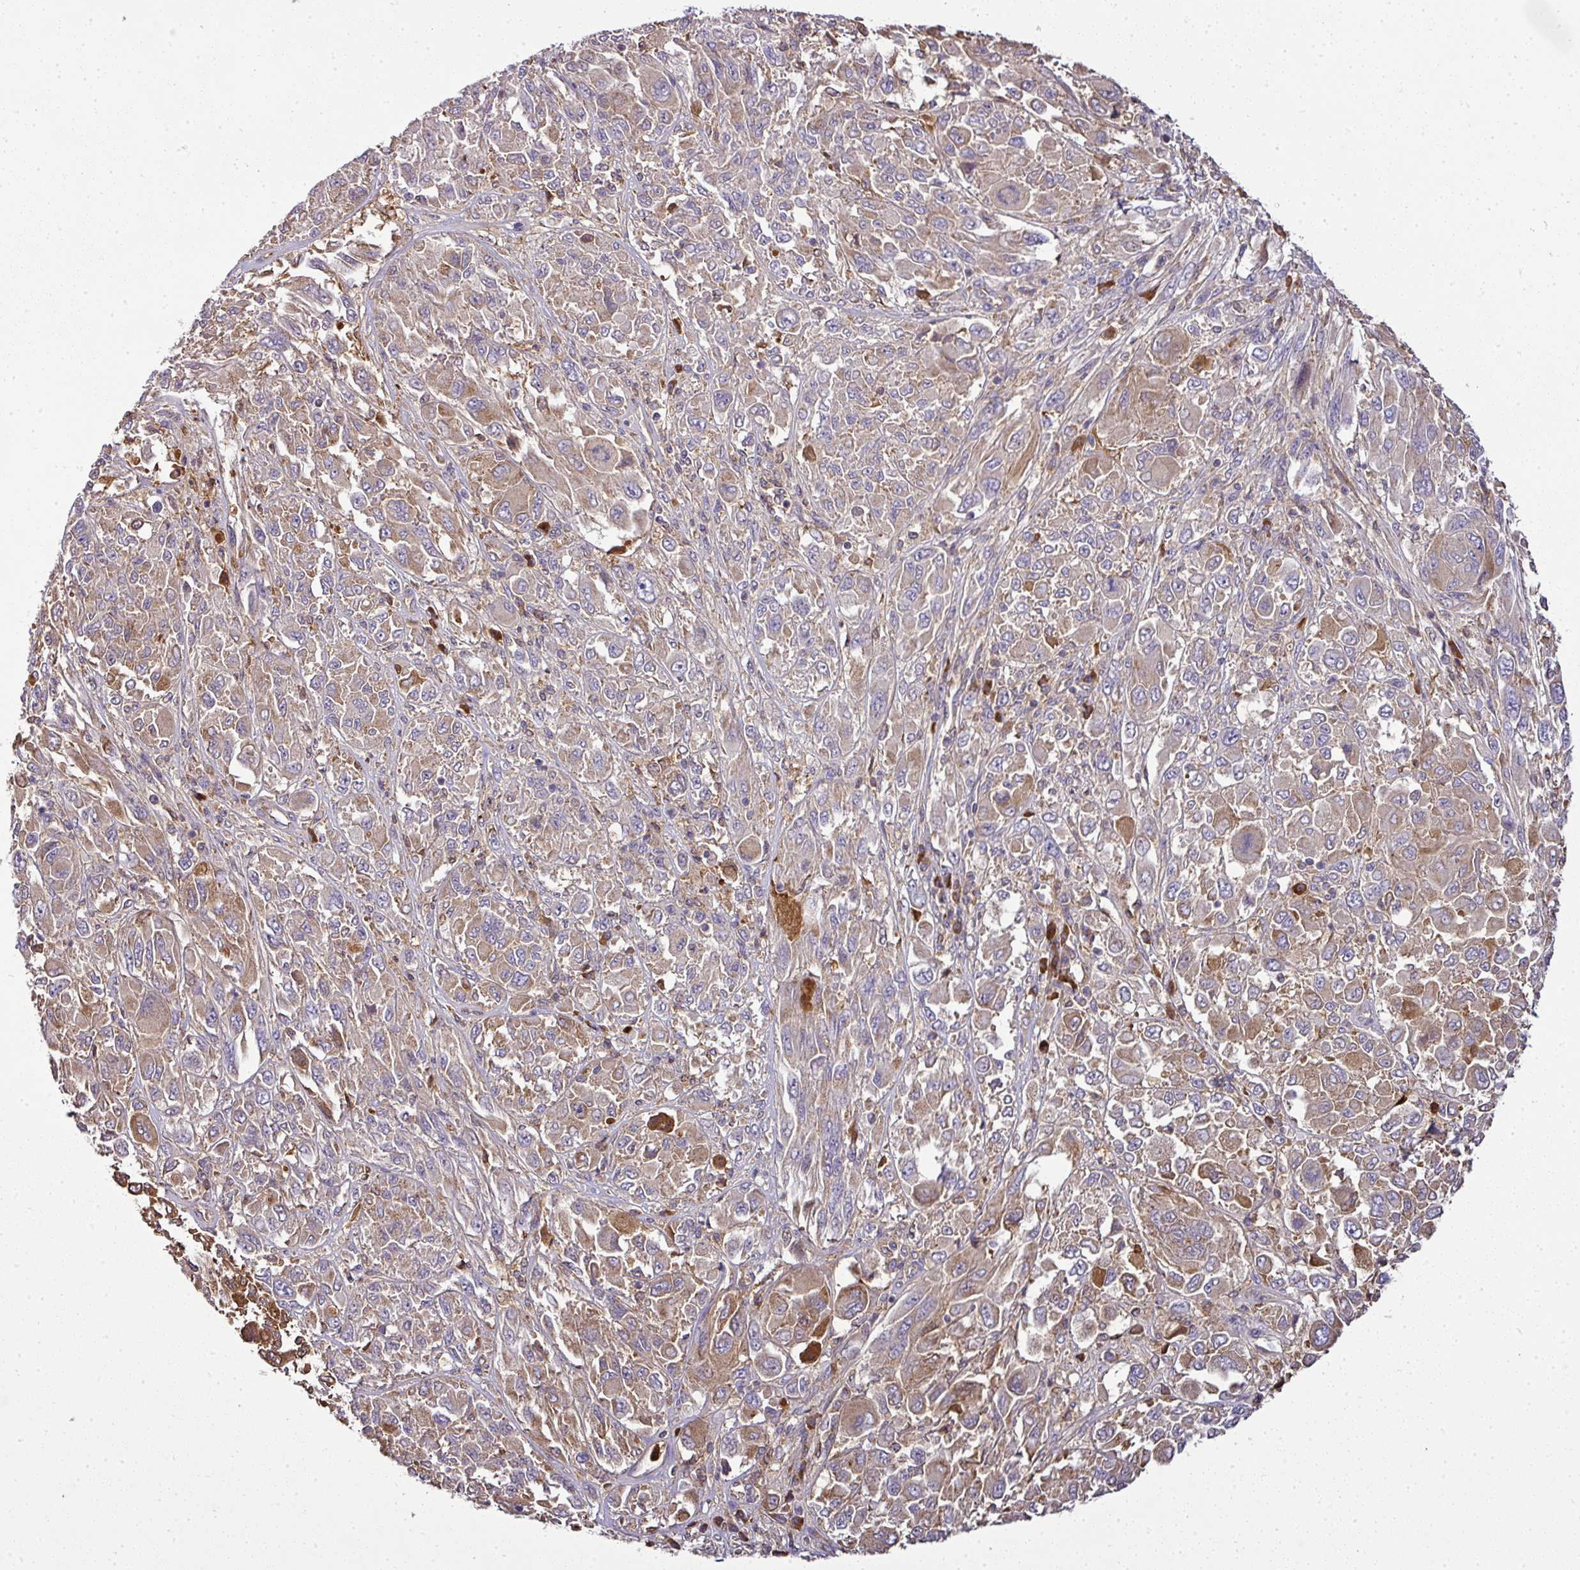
{"staining": {"intensity": "moderate", "quantity": ">75%", "location": "cytoplasmic/membranous"}, "tissue": "melanoma", "cell_type": "Tumor cells", "image_type": "cancer", "snomed": [{"axis": "morphology", "description": "Malignant melanoma, NOS"}, {"axis": "topography", "description": "Skin"}], "caption": "The histopathology image shows staining of malignant melanoma, revealing moderate cytoplasmic/membranous protein staining (brown color) within tumor cells.", "gene": "CAB39L", "patient": {"sex": "female", "age": 91}}